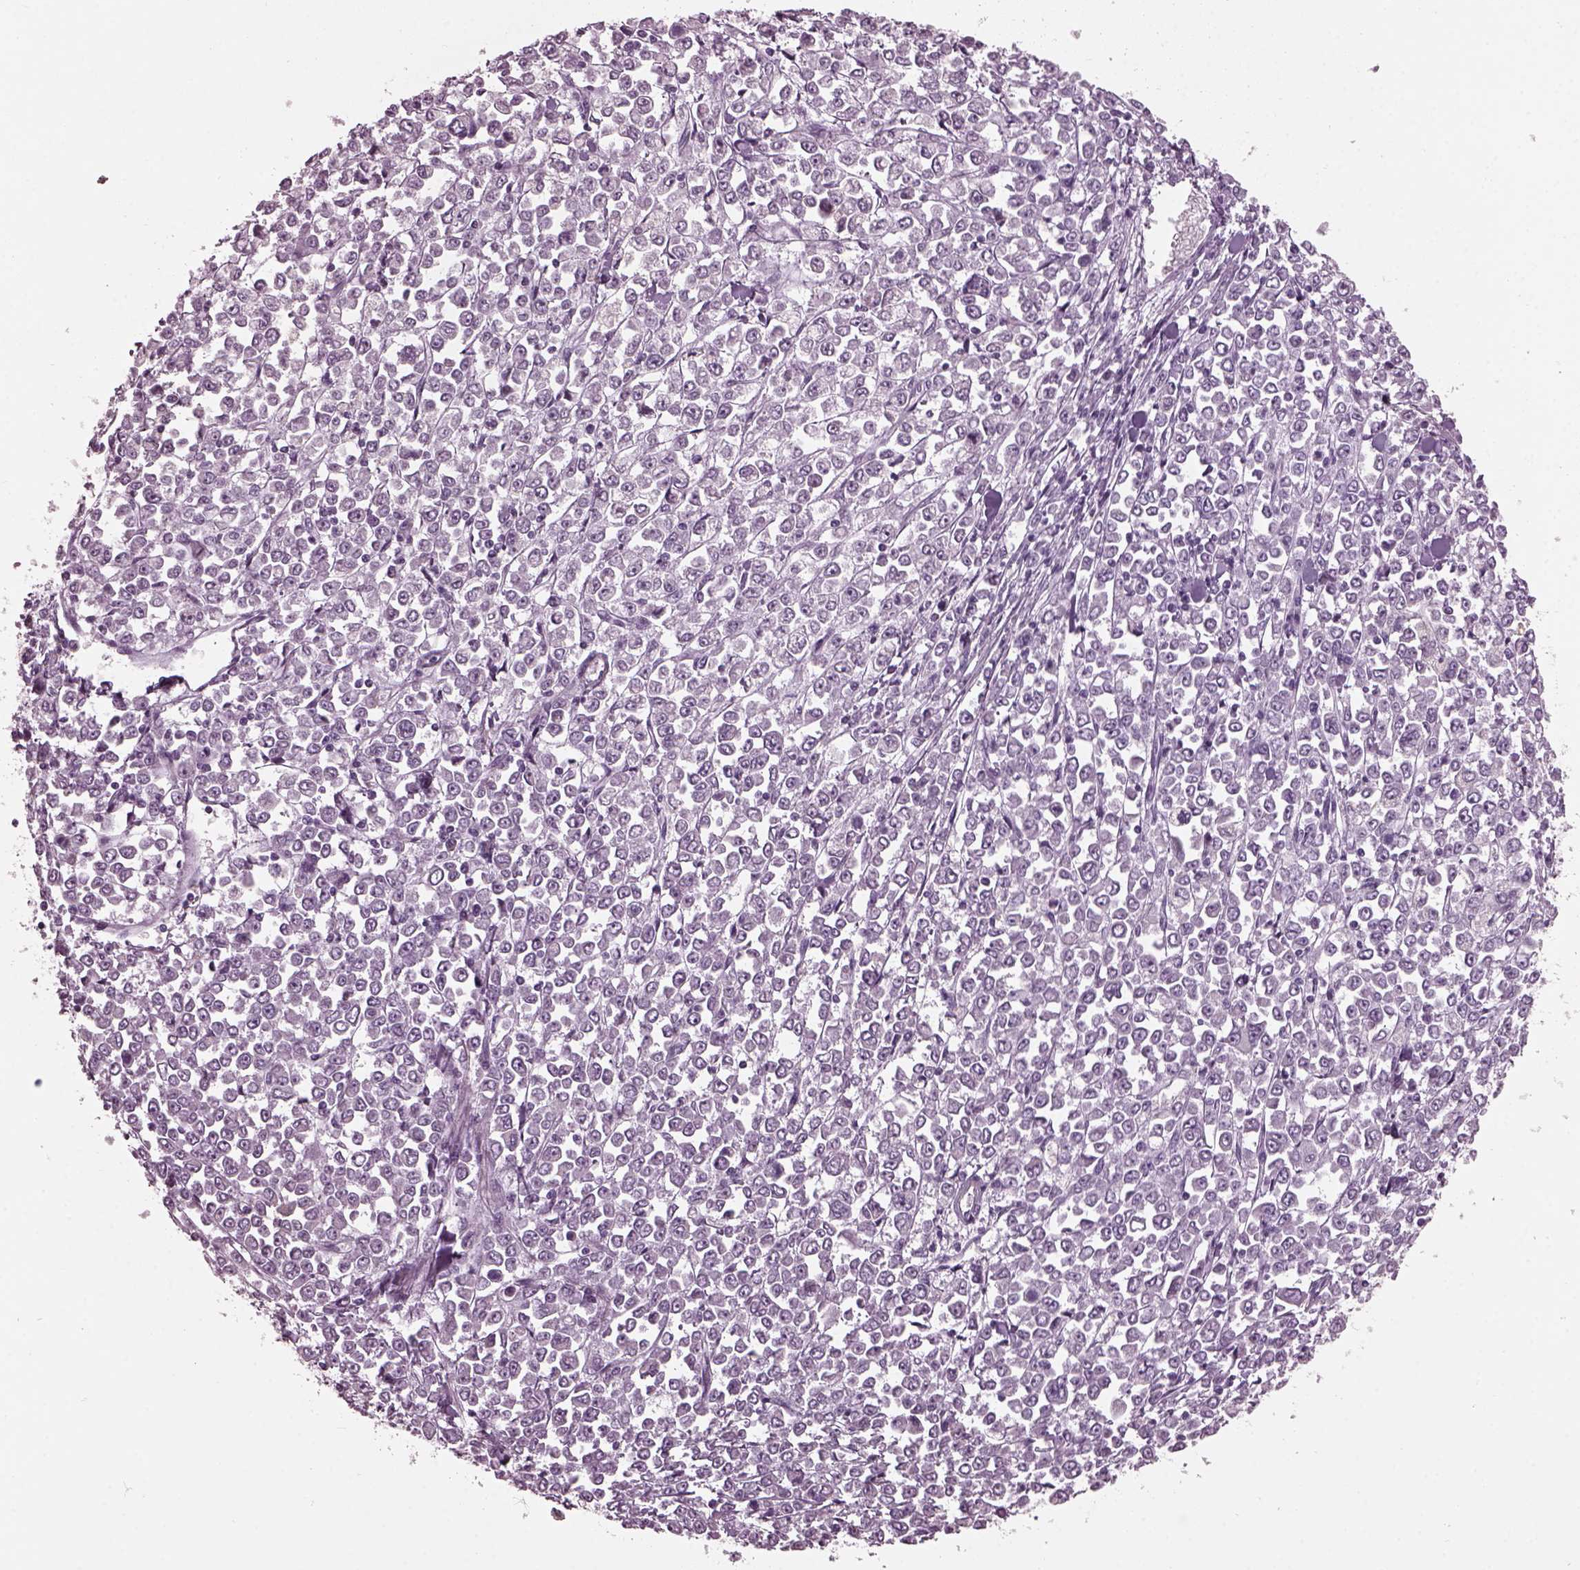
{"staining": {"intensity": "negative", "quantity": "none", "location": "none"}, "tissue": "stomach cancer", "cell_type": "Tumor cells", "image_type": "cancer", "snomed": [{"axis": "morphology", "description": "Adenocarcinoma, NOS"}, {"axis": "topography", "description": "Stomach, upper"}], "caption": "A high-resolution photomicrograph shows IHC staining of stomach adenocarcinoma, which shows no significant positivity in tumor cells.", "gene": "DPYSL5", "patient": {"sex": "male", "age": 70}}